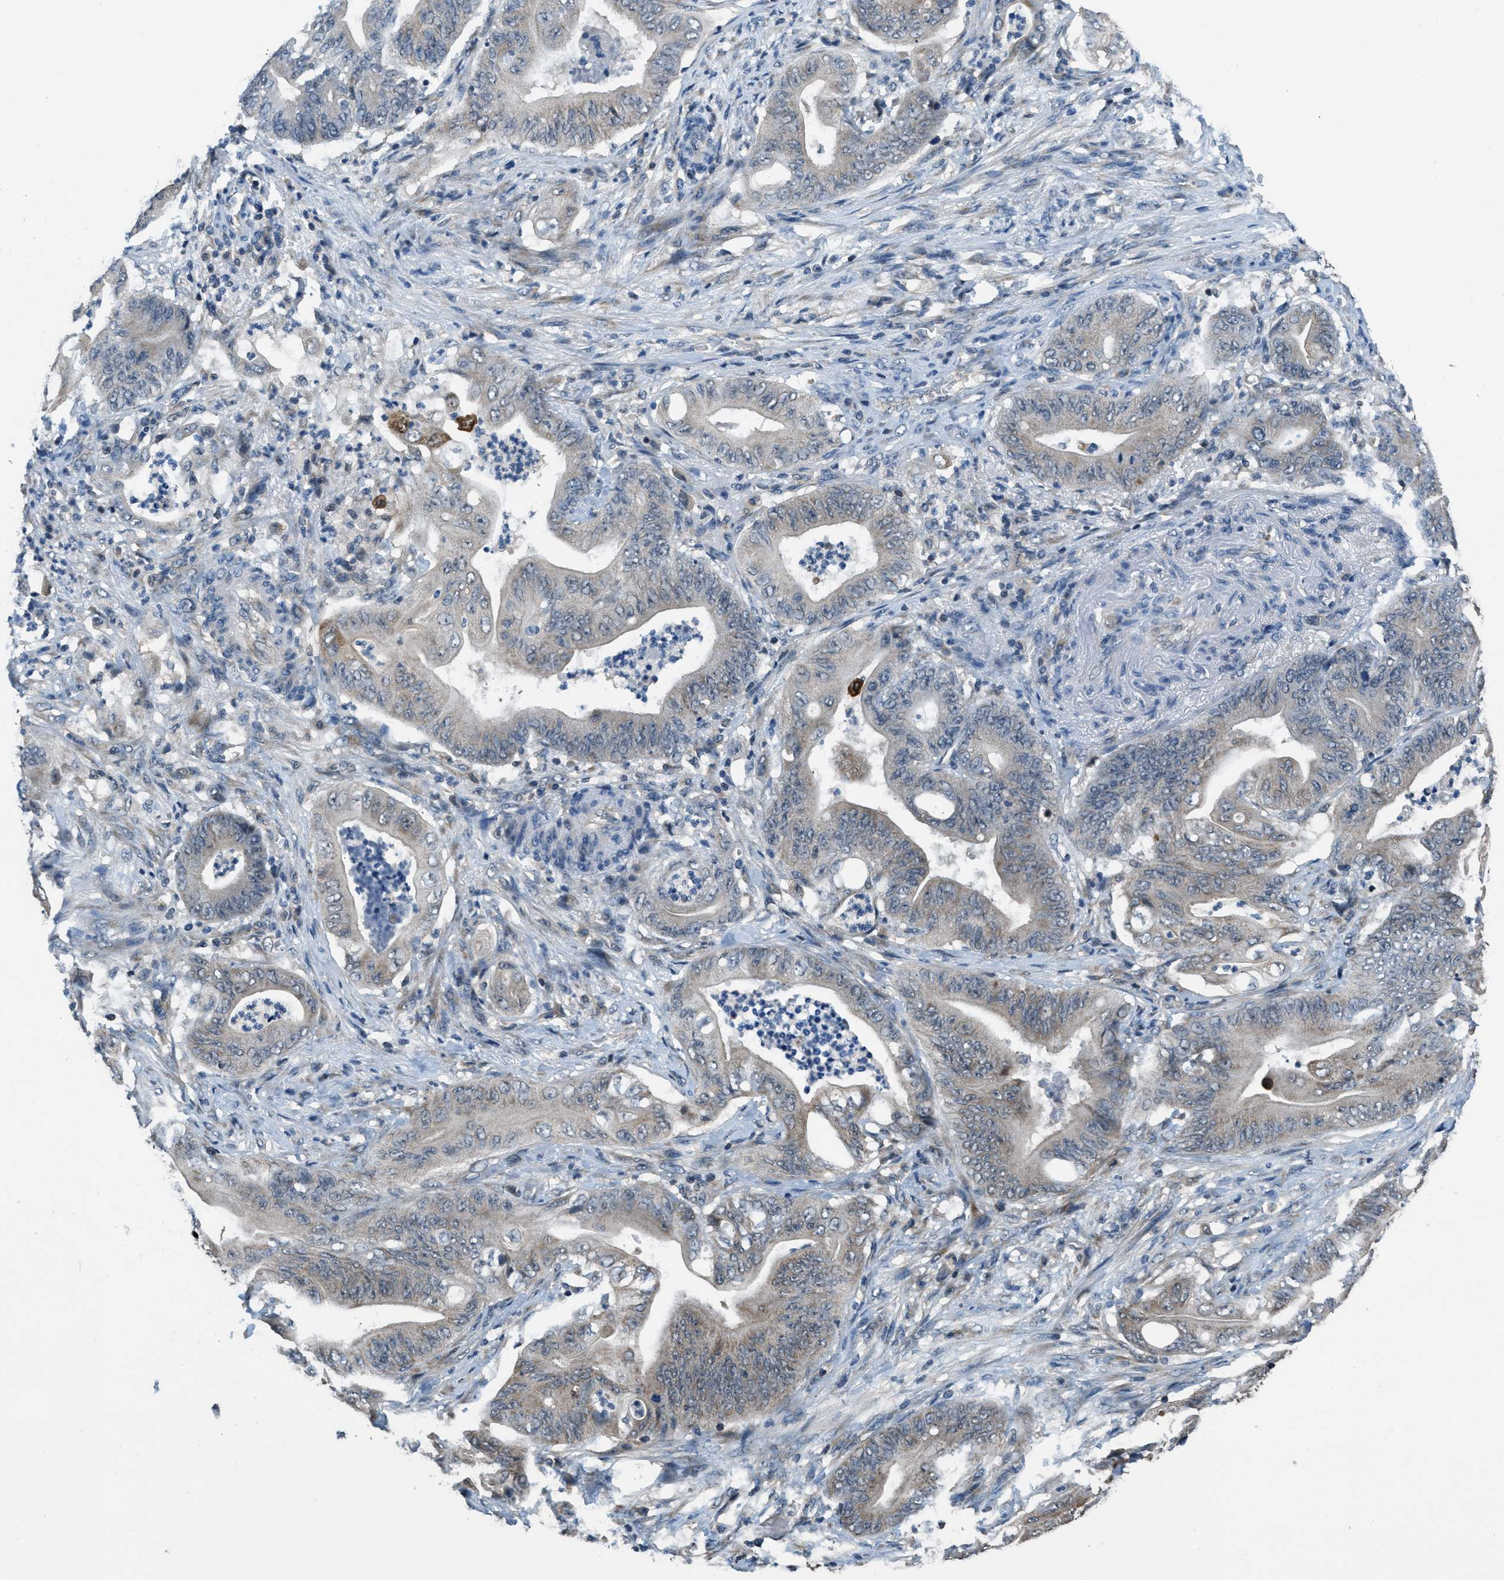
{"staining": {"intensity": "weak", "quantity": "<25%", "location": "cytoplasmic/membranous"}, "tissue": "stomach cancer", "cell_type": "Tumor cells", "image_type": "cancer", "snomed": [{"axis": "morphology", "description": "Adenocarcinoma, NOS"}, {"axis": "topography", "description": "Stomach"}], "caption": "Stomach adenocarcinoma stained for a protein using immunohistochemistry (IHC) reveals no staining tumor cells.", "gene": "NAT1", "patient": {"sex": "female", "age": 73}}